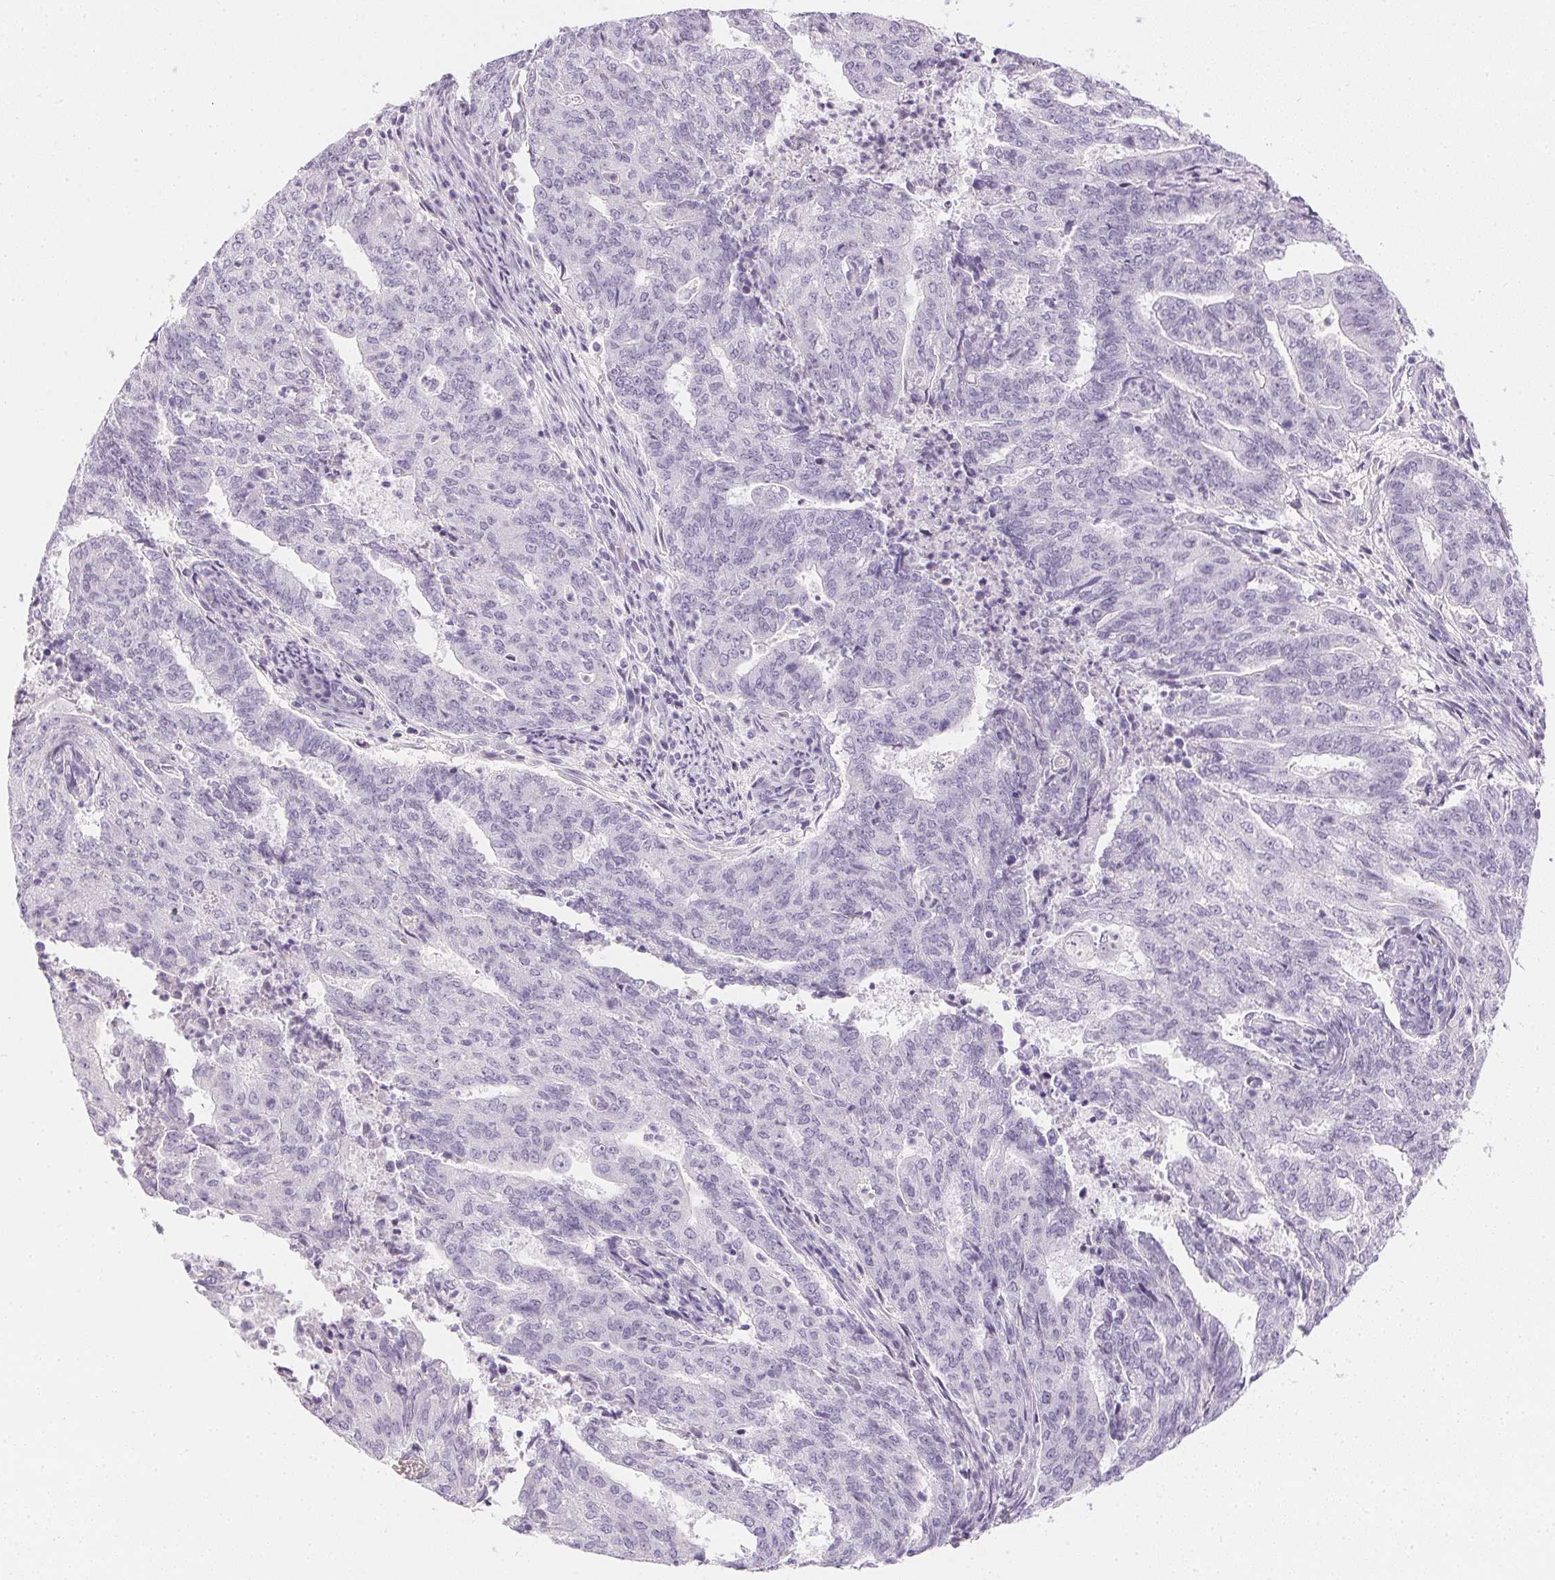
{"staining": {"intensity": "negative", "quantity": "none", "location": "none"}, "tissue": "endometrial cancer", "cell_type": "Tumor cells", "image_type": "cancer", "snomed": [{"axis": "morphology", "description": "Adenocarcinoma, NOS"}, {"axis": "topography", "description": "Endometrium"}], "caption": "IHC of adenocarcinoma (endometrial) demonstrates no staining in tumor cells.", "gene": "PPY", "patient": {"sex": "female", "age": 82}}